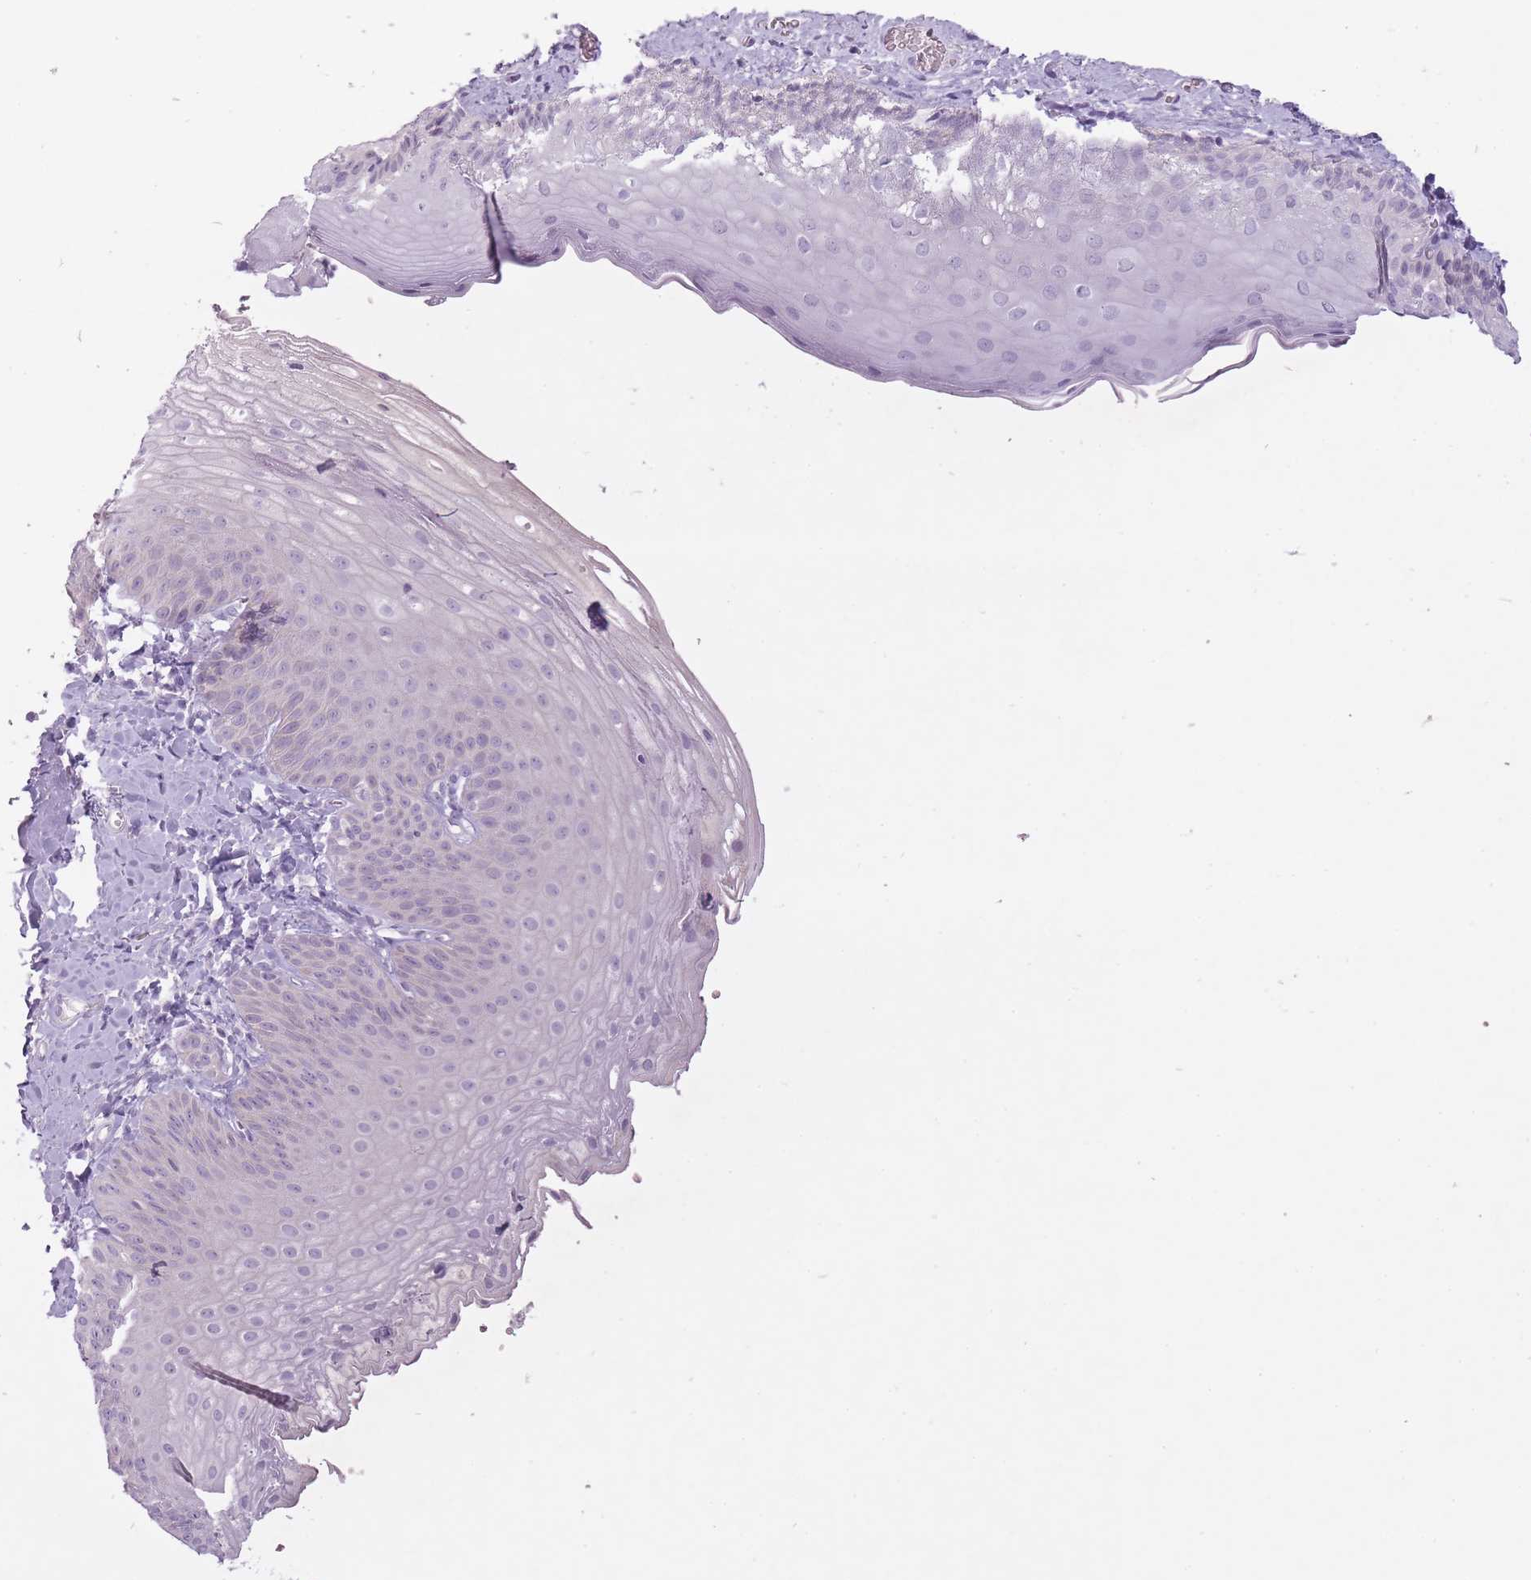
{"staining": {"intensity": "negative", "quantity": "none", "location": "none"}, "tissue": "skin", "cell_type": "Epidermal cells", "image_type": "normal", "snomed": [{"axis": "morphology", "description": "Normal tissue, NOS"}, {"axis": "morphology", "description": "Hemorrhoids"}, {"axis": "morphology", "description": "Inflammation, NOS"}, {"axis": "topography", "description": "Anal"}], "caption": "This is an immunohistochemistry histopathology image of unremarkable human skin. There is no staining in epidermal cells.", "gene": "FAM43B", "patient": {"sex": "male", "age": 60}}